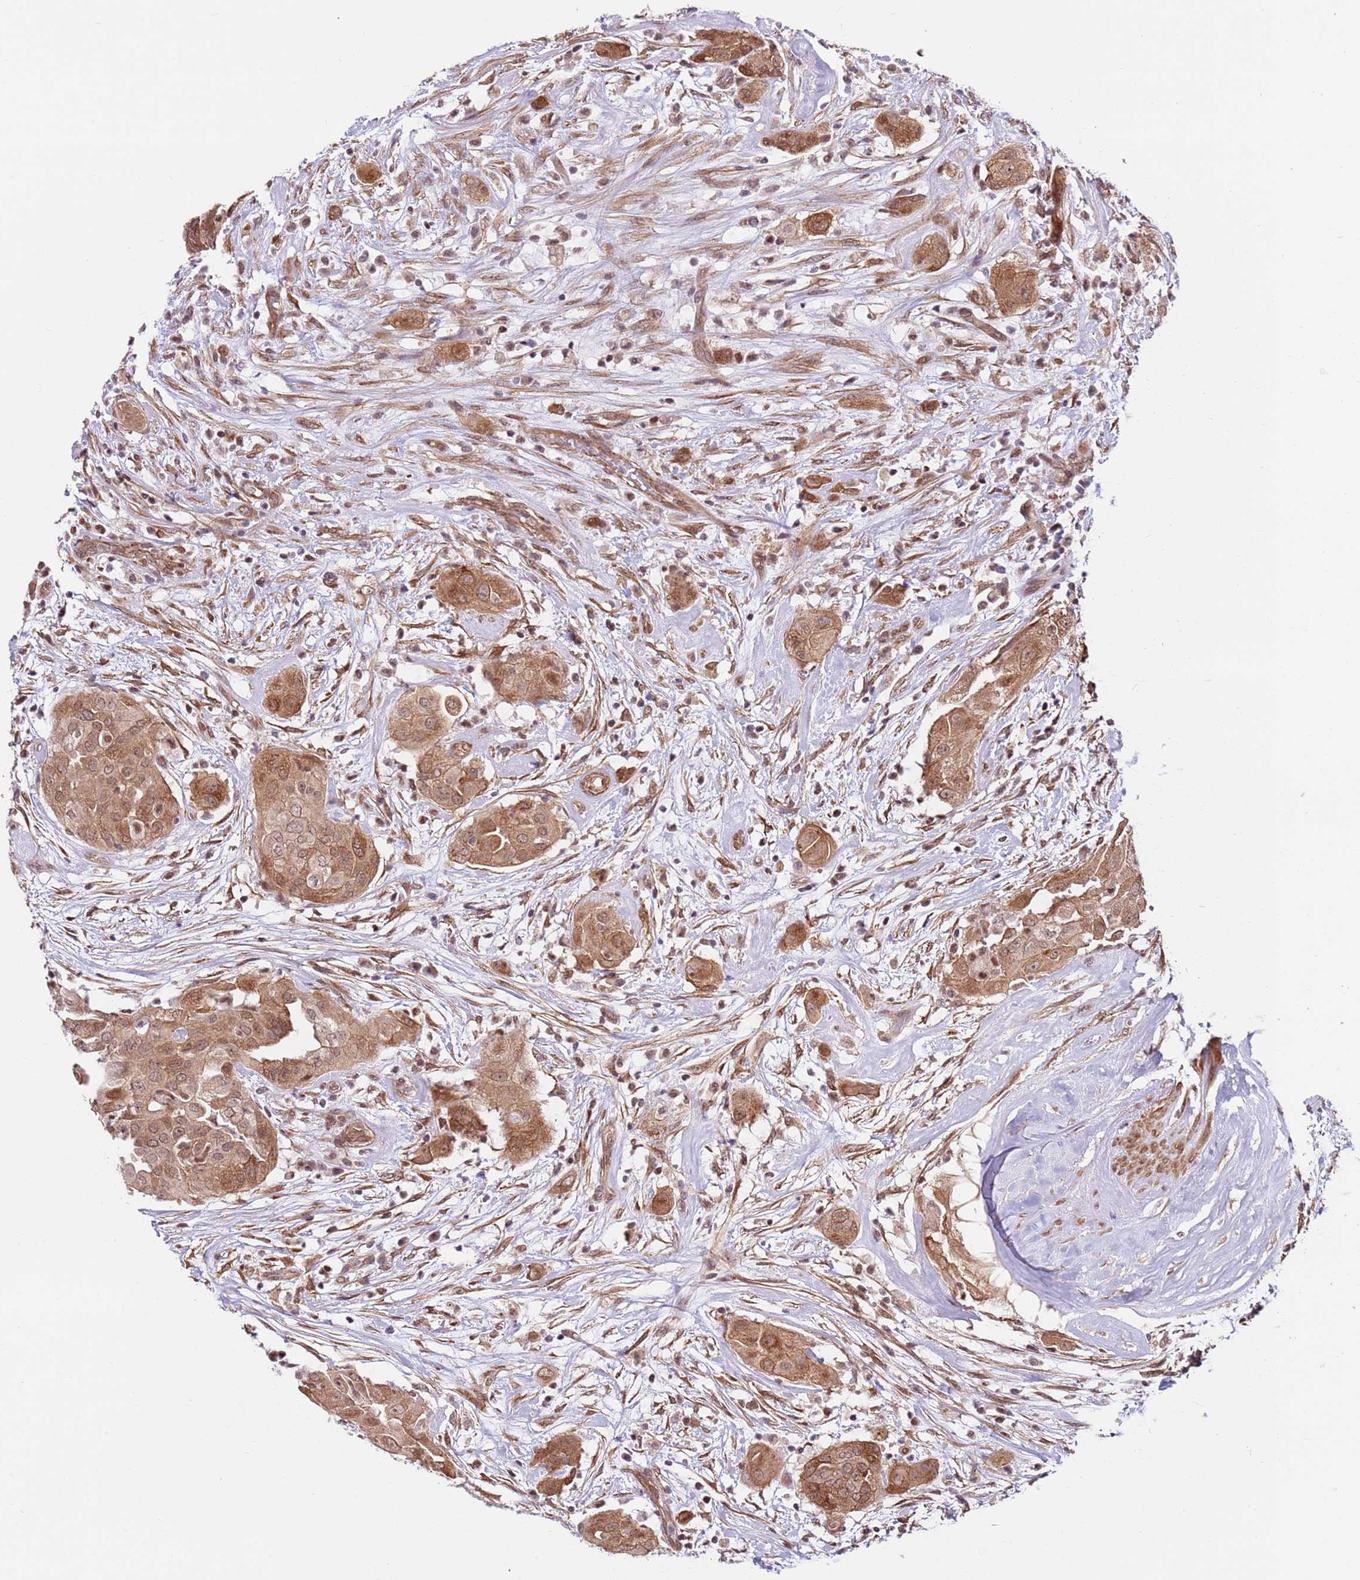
{"staining": {"intensity": "moderate", "quantity": ">75%", "location": "cytoplasmic/membranous,nuclear"}, "tissue": "thyroid cancer", "cell_type": "Tumor cells", "image_type": "cancer", "snomed": [{"axis": "morphology", "description": "Papillary adenocarcinoma, NOS"}, {"axis": "topography", "description": "Thyroid gland"}], "caption": "Thyroid cancer stained with immunohistochemistry (IHC) demonstrates moderate cytoplasmic/membranous and nuclear positivity in approximately >75% of tumor cells. The staining is performed using DAB brown chromogen to label protein expression. The nuclei are counter-stained blue using hematoxylin.", "gene": "DCAF4", "patient": {"sex": "female", "age": 59}}